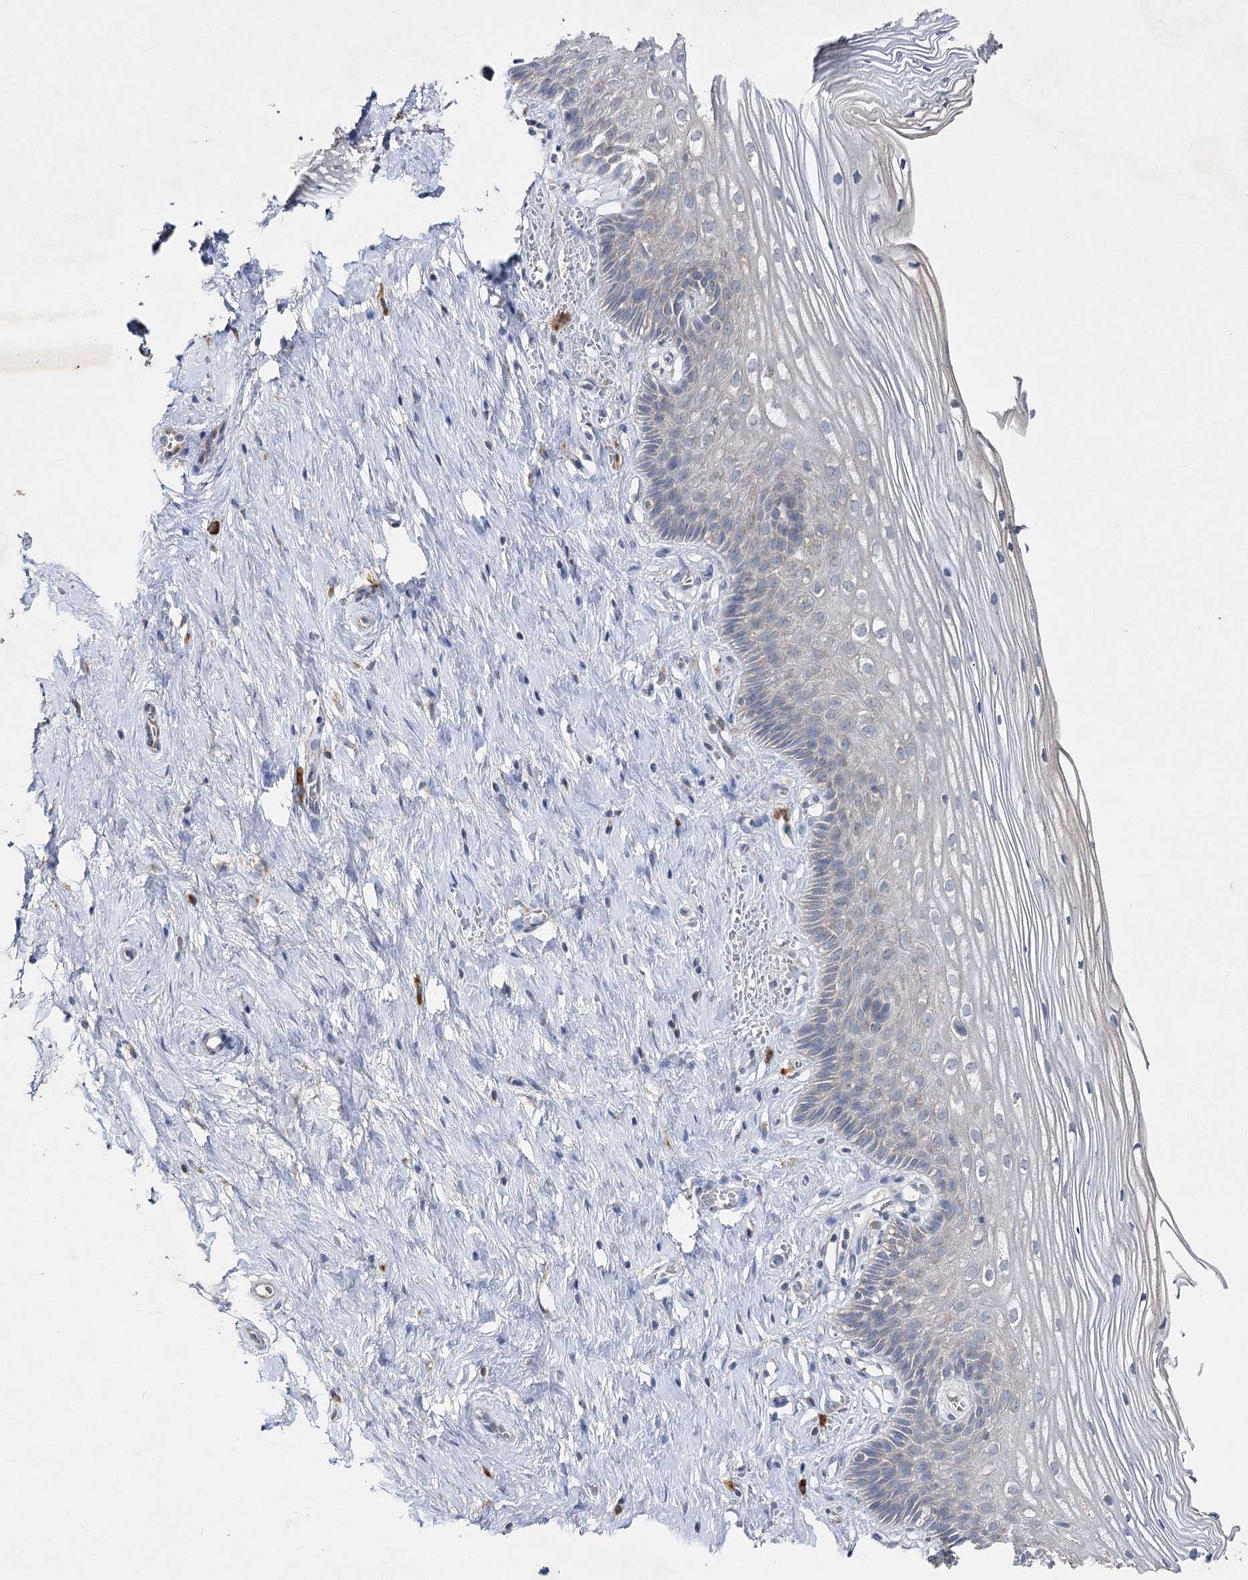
{"staining": {"intensity": "weak", "quantity": "25%-75%", "location": "cytoplasmic/membranous"}, "tissue": "cervix", "cell_type": "Glandular cells", "image_type": "normal", "snomed": [{"axis": "morphology", "description": "Normal tissue, NOS"}, {"axis": "topography", "description": "Cervix"}], "caption": "Protein expression analysis of benign human cervix reveals weak cytoplasmic/membranous positivity in about 25%-75% of glandular cells. The protein of interest is shown in brown color, while the nuclei are stained blue.", "gene": "IL1RAP", "patient": {"sex": "female", "age": 33}}